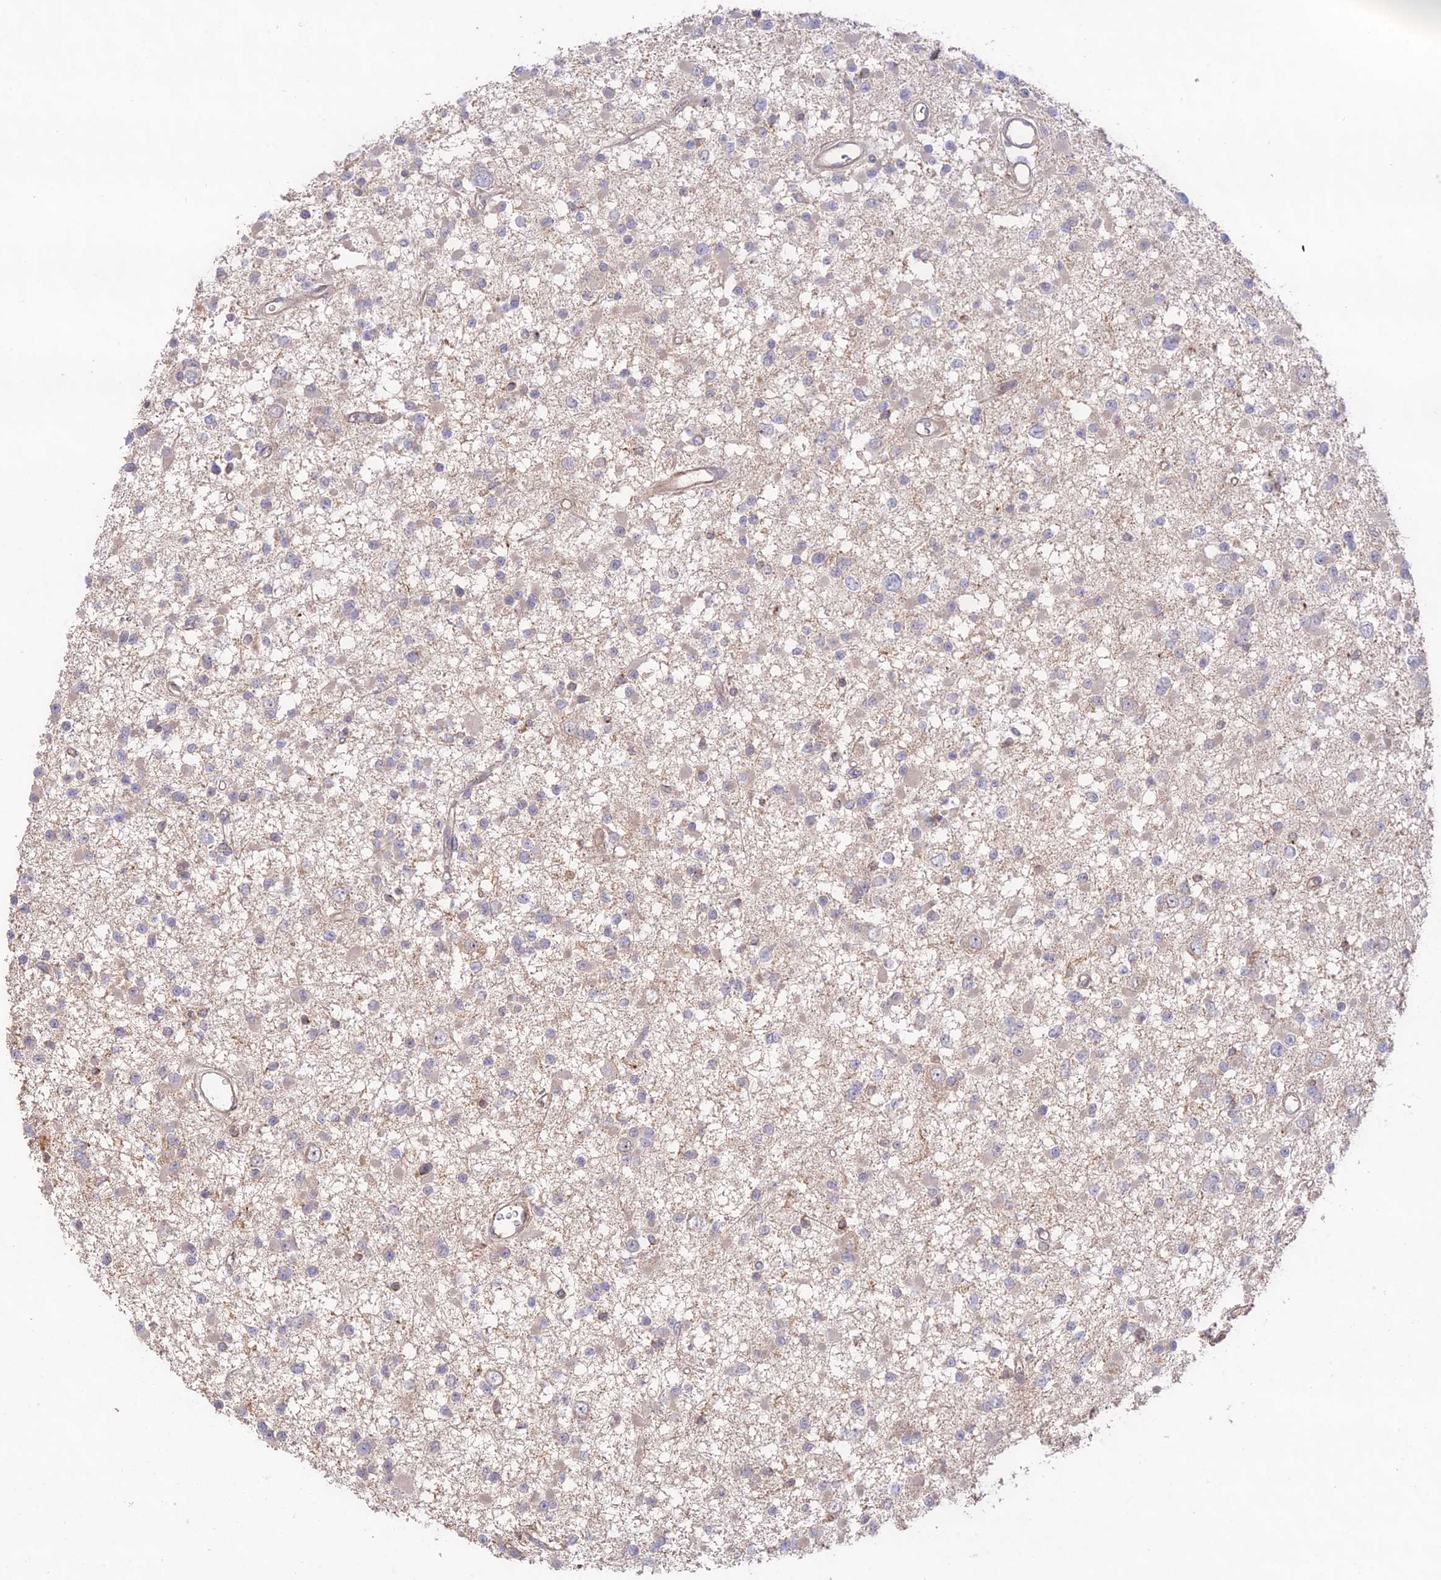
{"staining": {"intensity": "negative", "quantity": "none", "location": "none"}, "tissue": "glioma", "cell_type": "Tumor cells", "image_type": "cancer", "snomed": [{"axis": "morphology", "description": "Glioma, malignant, Low grade"}, {"axis": "topography", "description": "Brain"}], "caption": "Tumor cells are negative for protein expression in human glioma. The staining was performed using DAB to visualize the protein expression in brown, while the nuclei were stained in blue with hematoxylin (Magnification: 20x).", "gene": "CLCF1", "patient": {"sex": "female", "age": 22}}